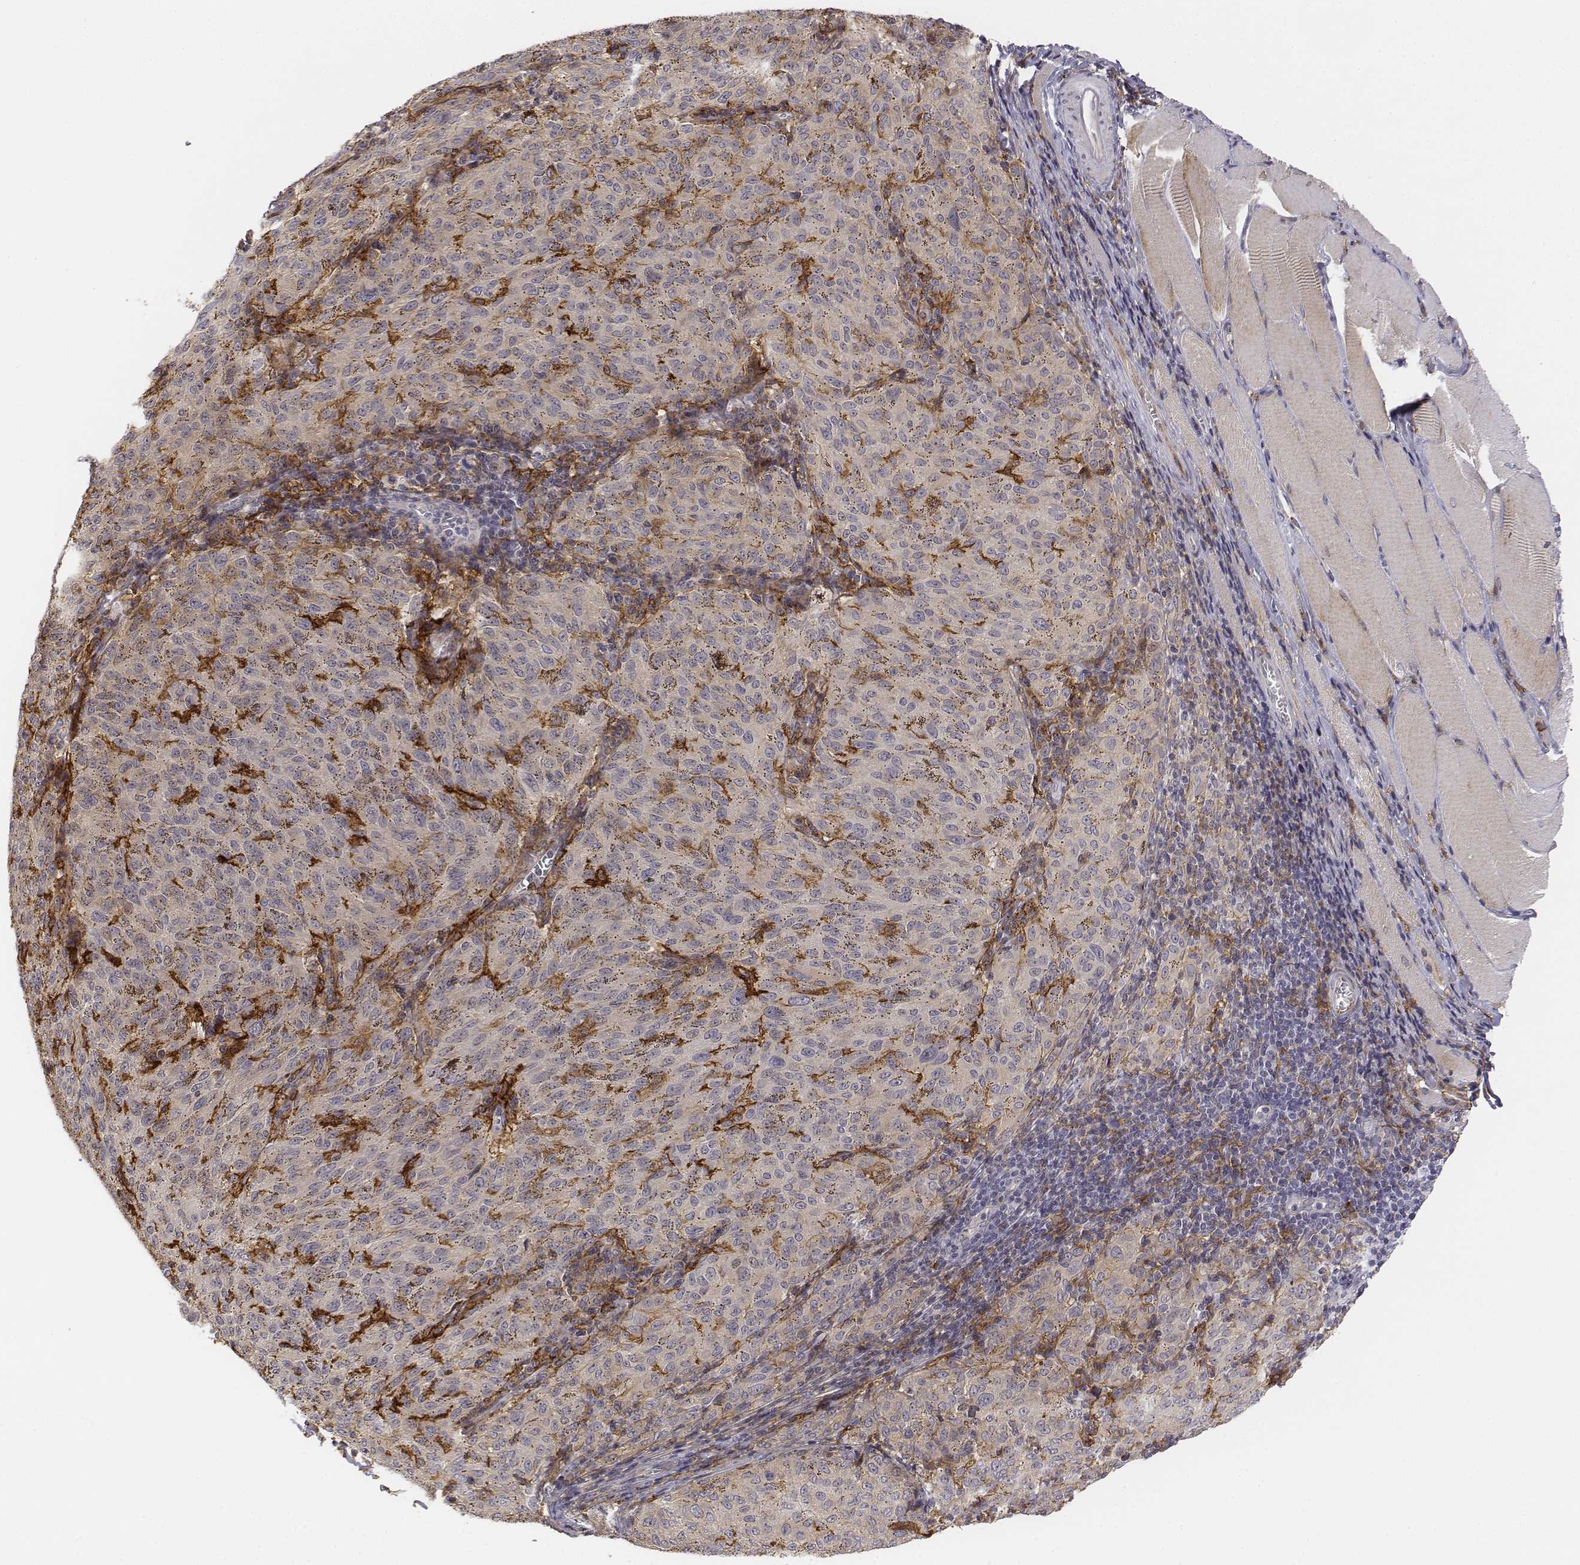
{"staining": {"intensity": "negative", "quantity": "none", "location": "none"}, "tissue": "melanoma", "cell_type": "Tumor cells", "image_type": "cancer", "snomed": [{"axis": "morphology", "description": "Malignant melanoma, NOS"}, {"axis": "topography", "description": "Skin"}], "caption": "DAB immunohistochemical staining of human malignant melanoma displays no significant expression in tumor cells.", "gene": "CD14", "patient": {"sex": "female", "age": 72}}